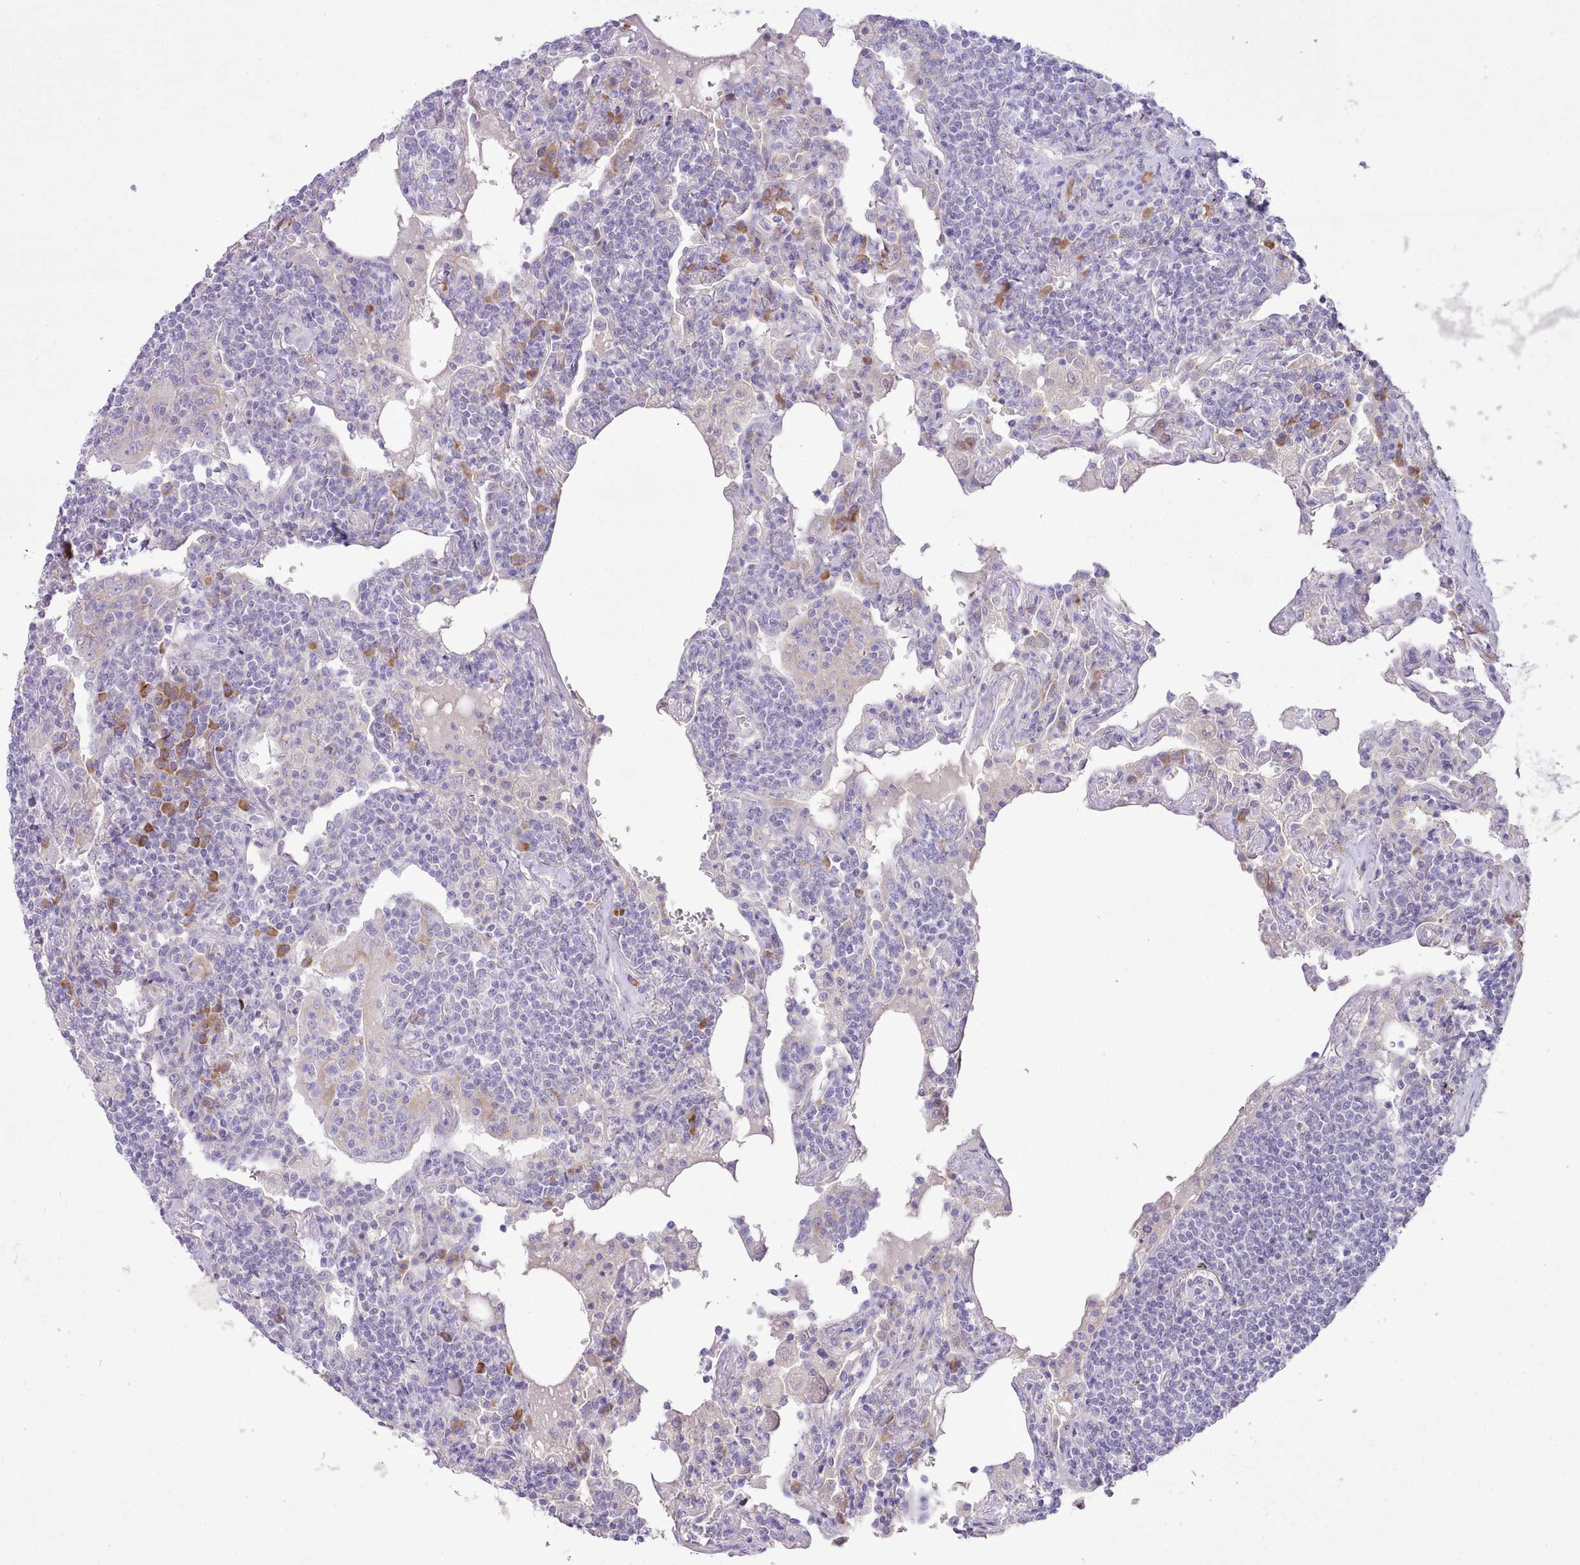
{"staining": {"intensity": "negative", "quantity": "none", "location": "none"}, "tissue": "lymphoma", "cell_type": "Tumor cells", "image_type": "cancer", "snomed": [{"axis": "morphology", "description": "Malignant lymphoma, non-Hodgkin's type, Low grade"}, {"axis": "topography", "description": "Lung"}], "caption": "Lymphoma was stained to show a protein in brown. There is no significant expression in tumor cells.", "gene": "CCL1", "patient": {"sex": "female", "age": 71}}